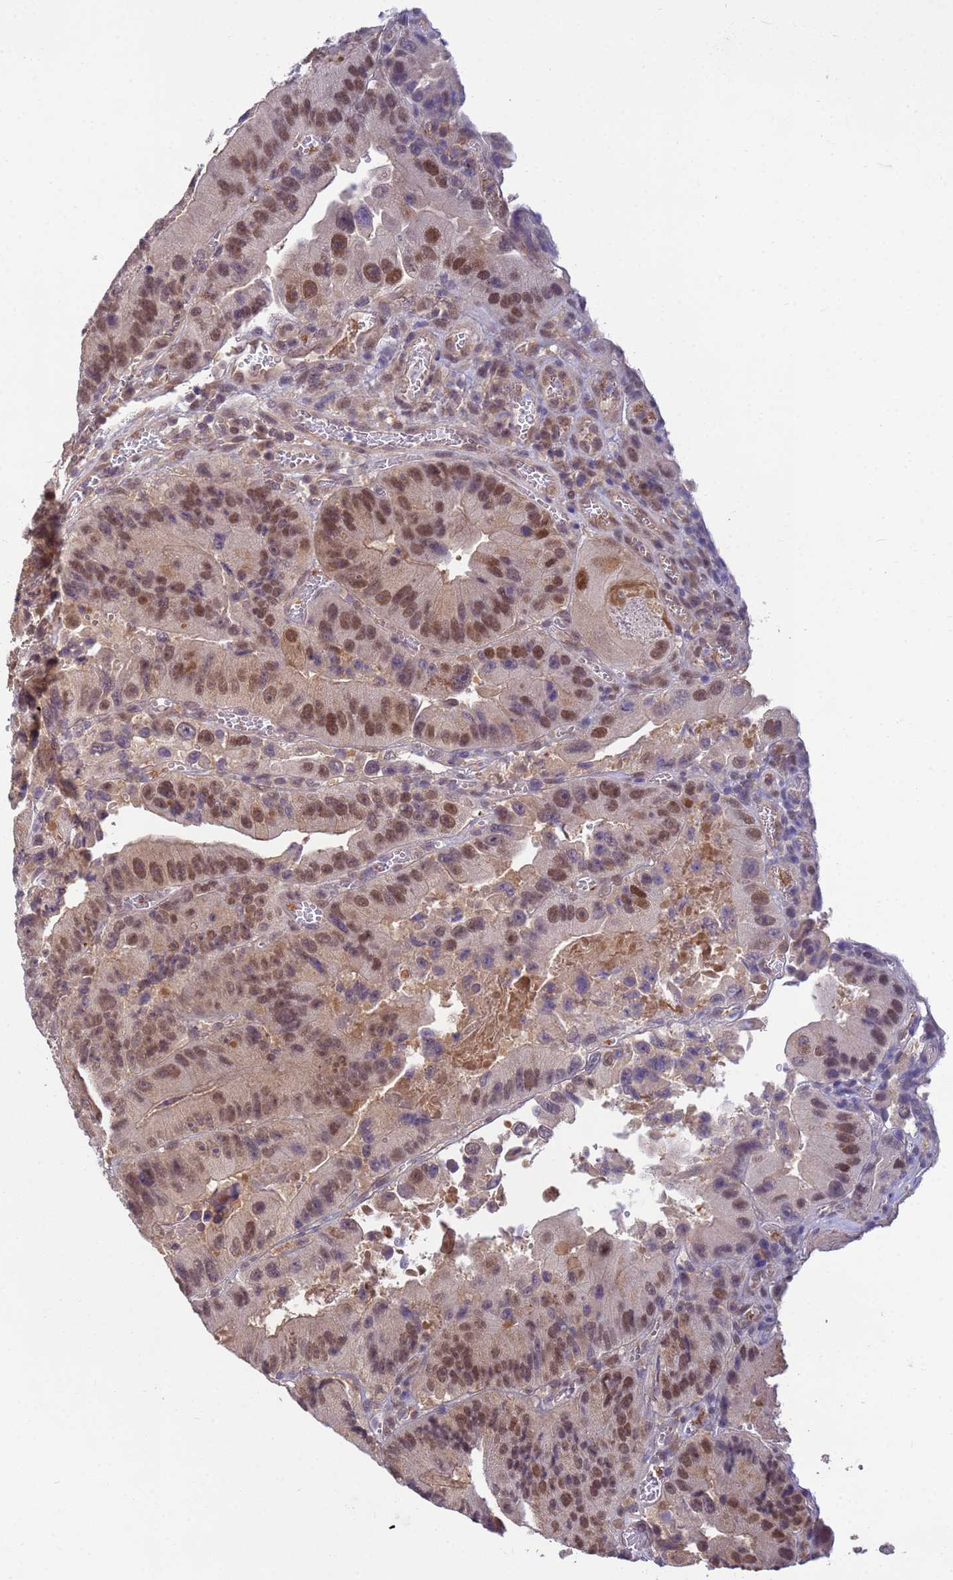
{"staining": {"intensity": "moderate", "quantity": ">75%", "location": "nuclear"}, "tissue": "colorectal cancer", "cell_type": "Tumor cells", "image_type": "cancer", "snomed": [{"axis": "morphology", "description": "Adenocarcinoma, NOS"}, {"axis": "topography", "description": "Colon"}], "caption": "This histopathology image exhibits immunohistochemistry staining of colorectal adenocarcinoma, with medium moderate nuclear expression in approximately >75% of tumor cells.", "gene": "NPEPPS", "patient": {"sex": "female", "age": 86}}